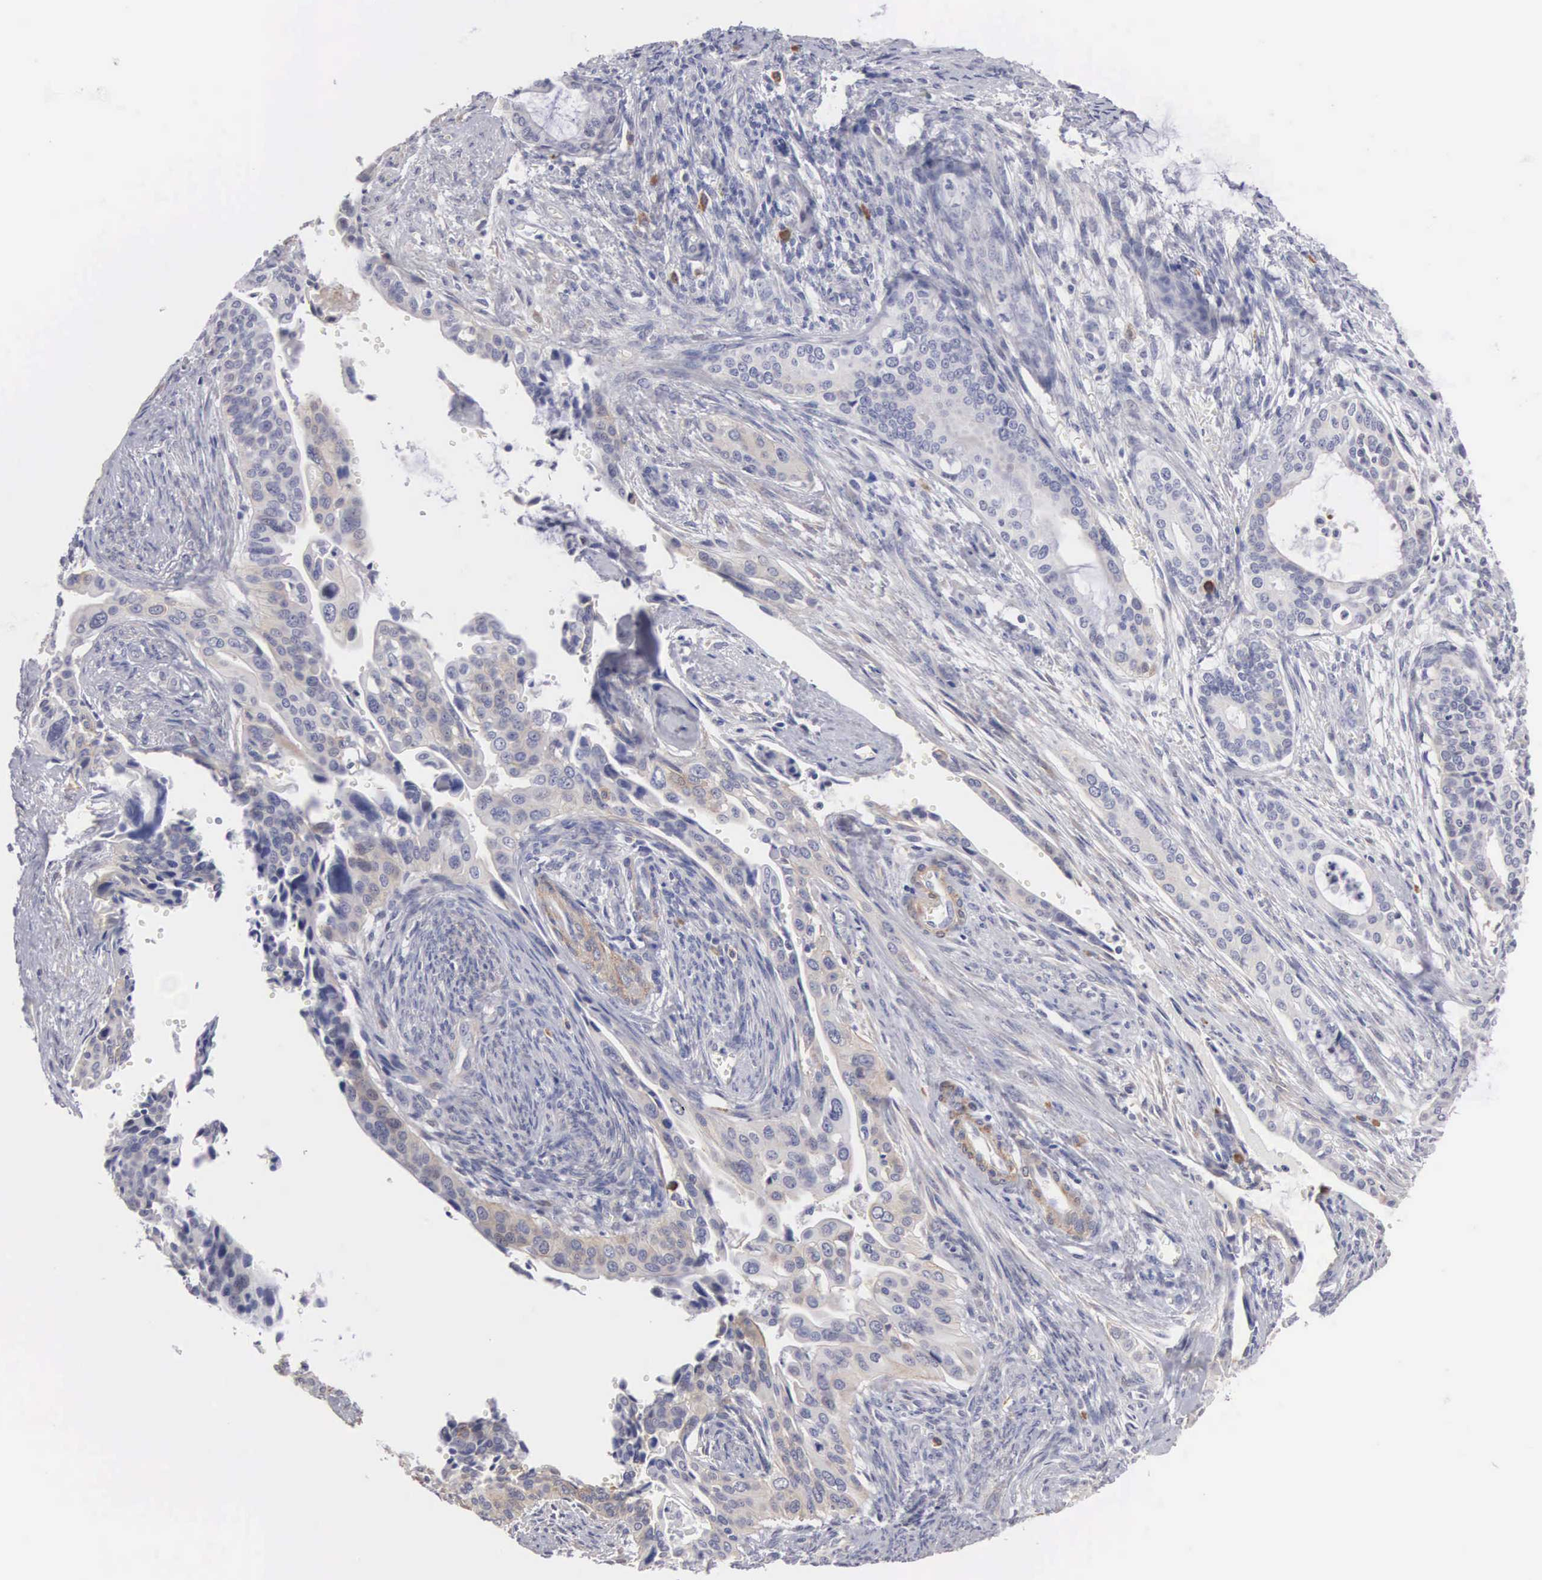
{"staining": {"intensity": "weak", "quantity": "<25%", "location": "cytoplasmic/membranous"}, "tissue": "cervical cancer", "cell_type": "Tumor cells", "image_type": "cancer", "snomed": [{"axis": "morphology", "description": "Squamous cell carcinoma, NOS"}, {"axis": "topography", "description": "Cervix"}], "caption": "DAB immunohistochemical staining of cervical cancer (squamous cell carcinoma) demonstrates no significant staining in tumor cells. The staining was performed using DAB (3,3'-diaminobenzidine) to visualize the protein expression in brown, while the nuclei were stained in blue with hematoxylin (Magnification: 20x).", "gene": "ELFN2", "patient": {"sex": "female", "age": 34}}